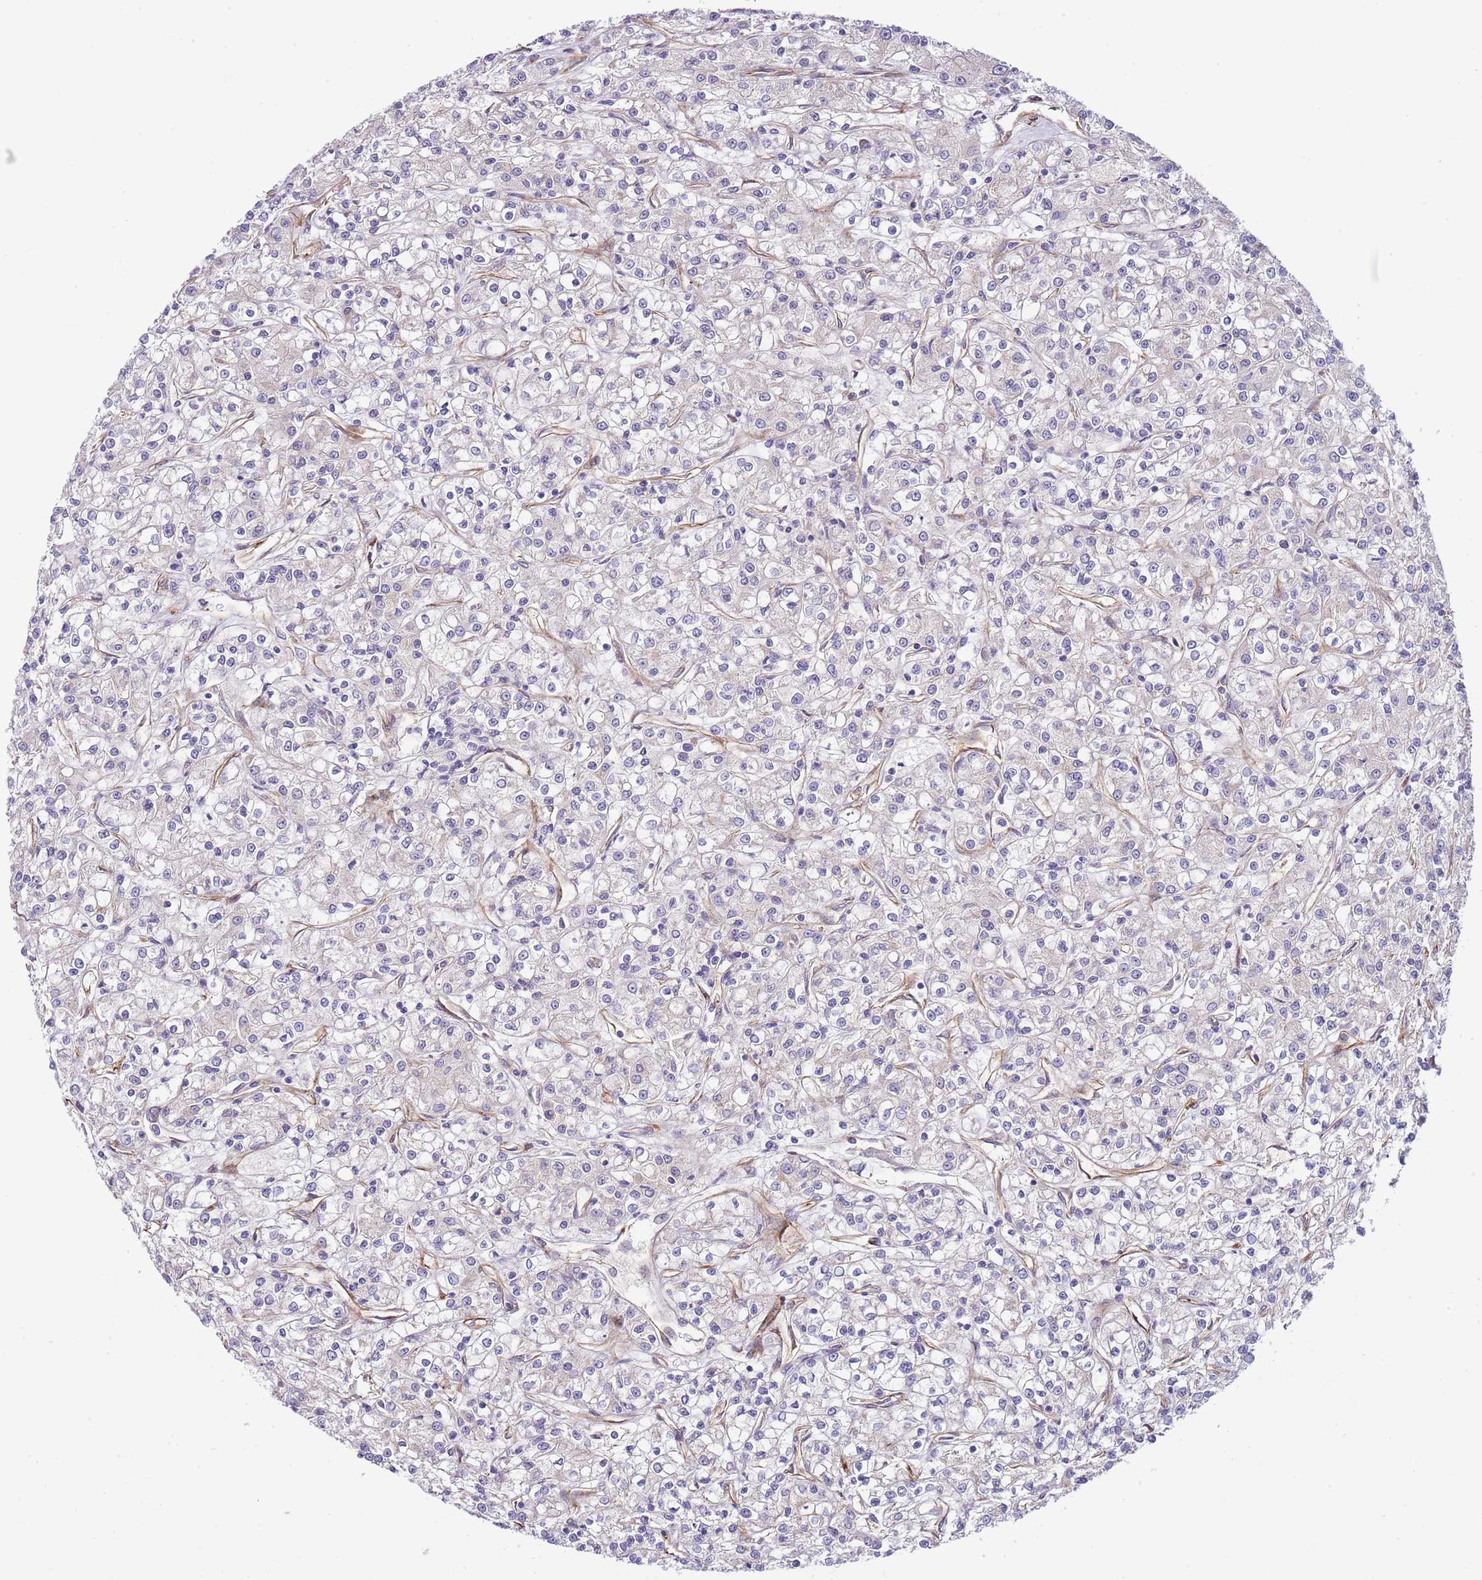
{"staining": {"intensity": "weak", "quantity": "<25%", "location": "cytoplasmic/membranous"}, "tissue": "renal cancer", "cell_type": "Tumor cells", "image_type": "cancer", "snomed": [{"axis": "morphology", "description": "Adenocarcinoma, NOS"}, {"axis": "topography", "description": "Kidney"}], "caption": "The immunohistochemistry histopathology image has no significant expression in tumor cells of renal cancer (adenocarcinoma) tissue.", "gene": "NEK3", "patient": {"sex": "female", "age": 59}}